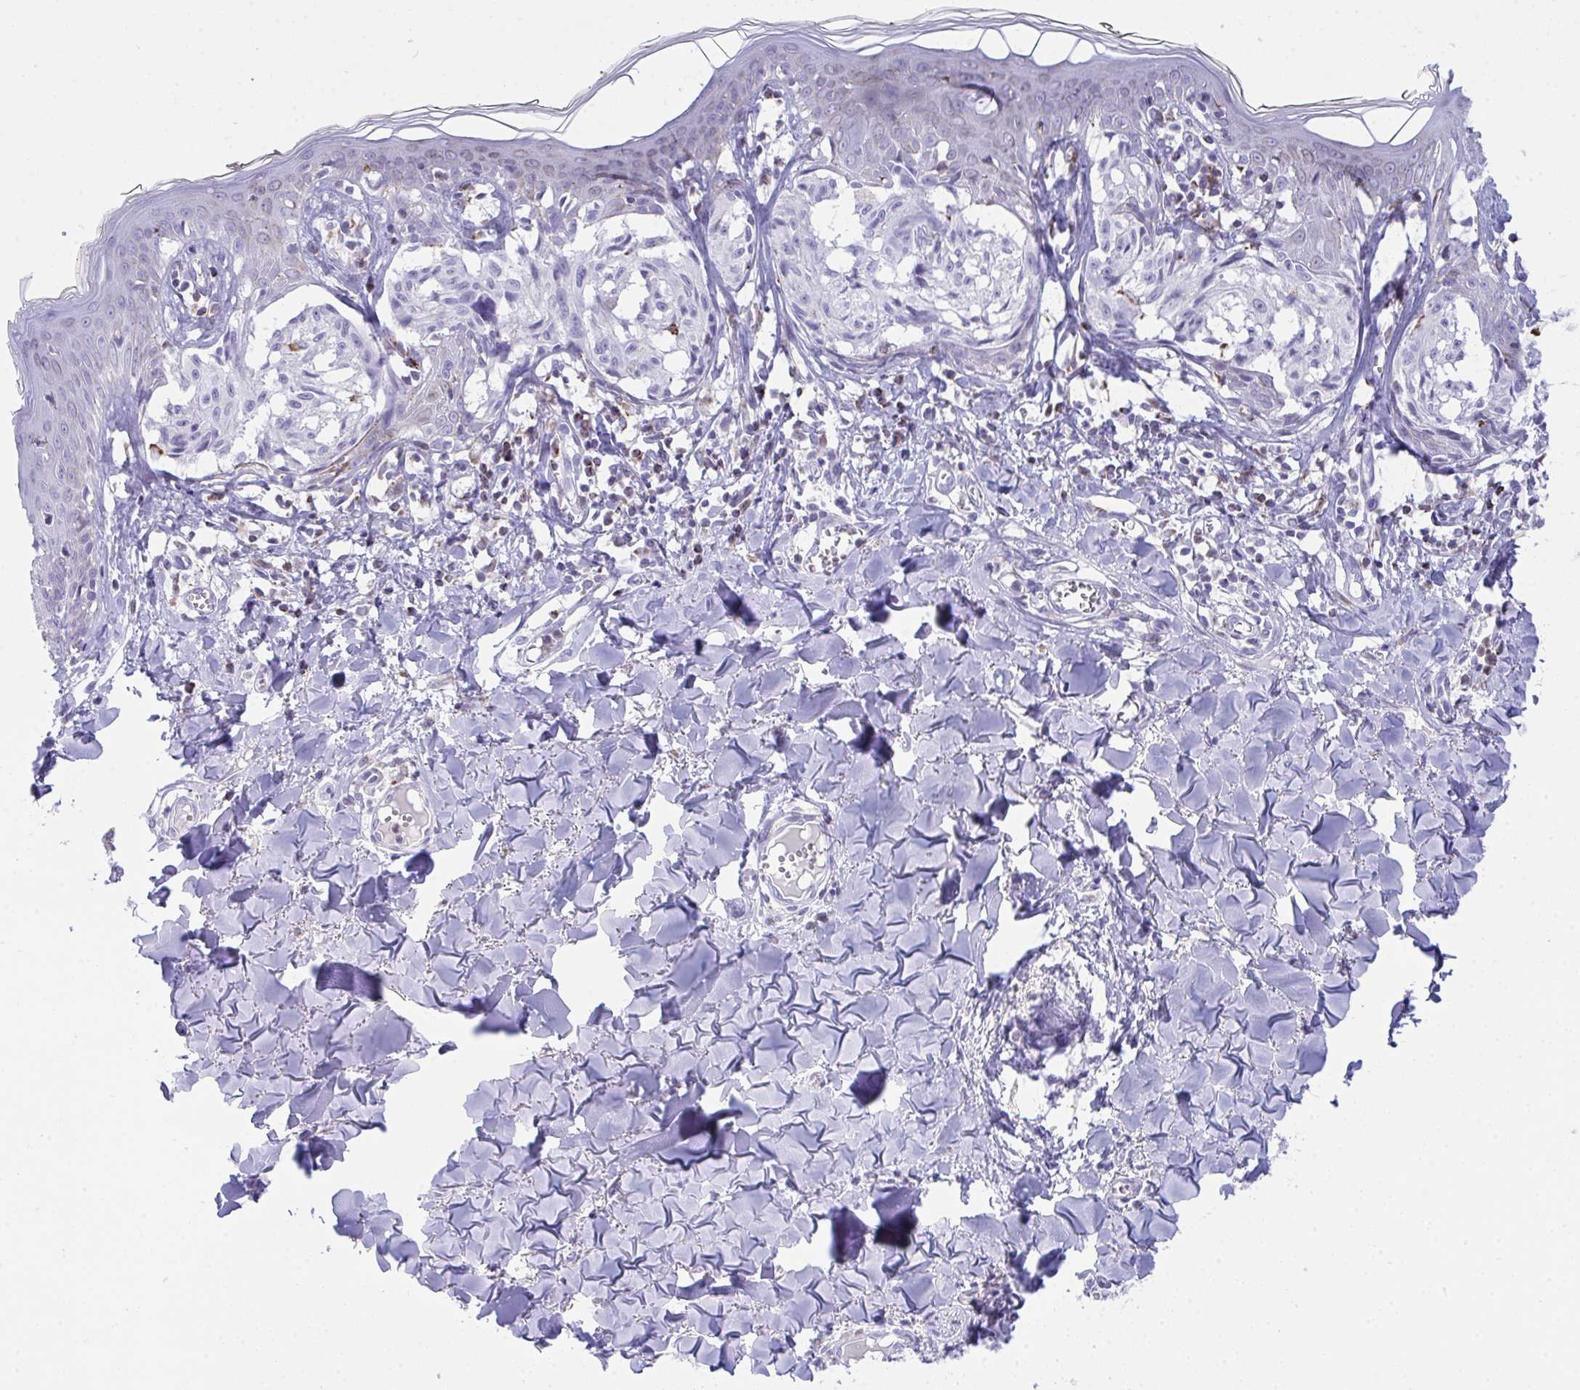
{"staining": {"intensity": "negative", "quantity": "none", "location": "none"}, "tissue": "melanoma", "cell_type": "Tumor cells", "image_type": "cancer", "snomed": [{"axis": "morphology", "description": "Malignant melanoma, NOS"}, {"axis": "topography", "description": "Skin"}], "caption": "DAB (3,3'-diaminobenzidine) immunohistochemical staining of malignant melanoma exhibits no significant staining in tumor cells.", "gene": "PLA2G12B", "patient": {"sex": "female", "age": 43}}